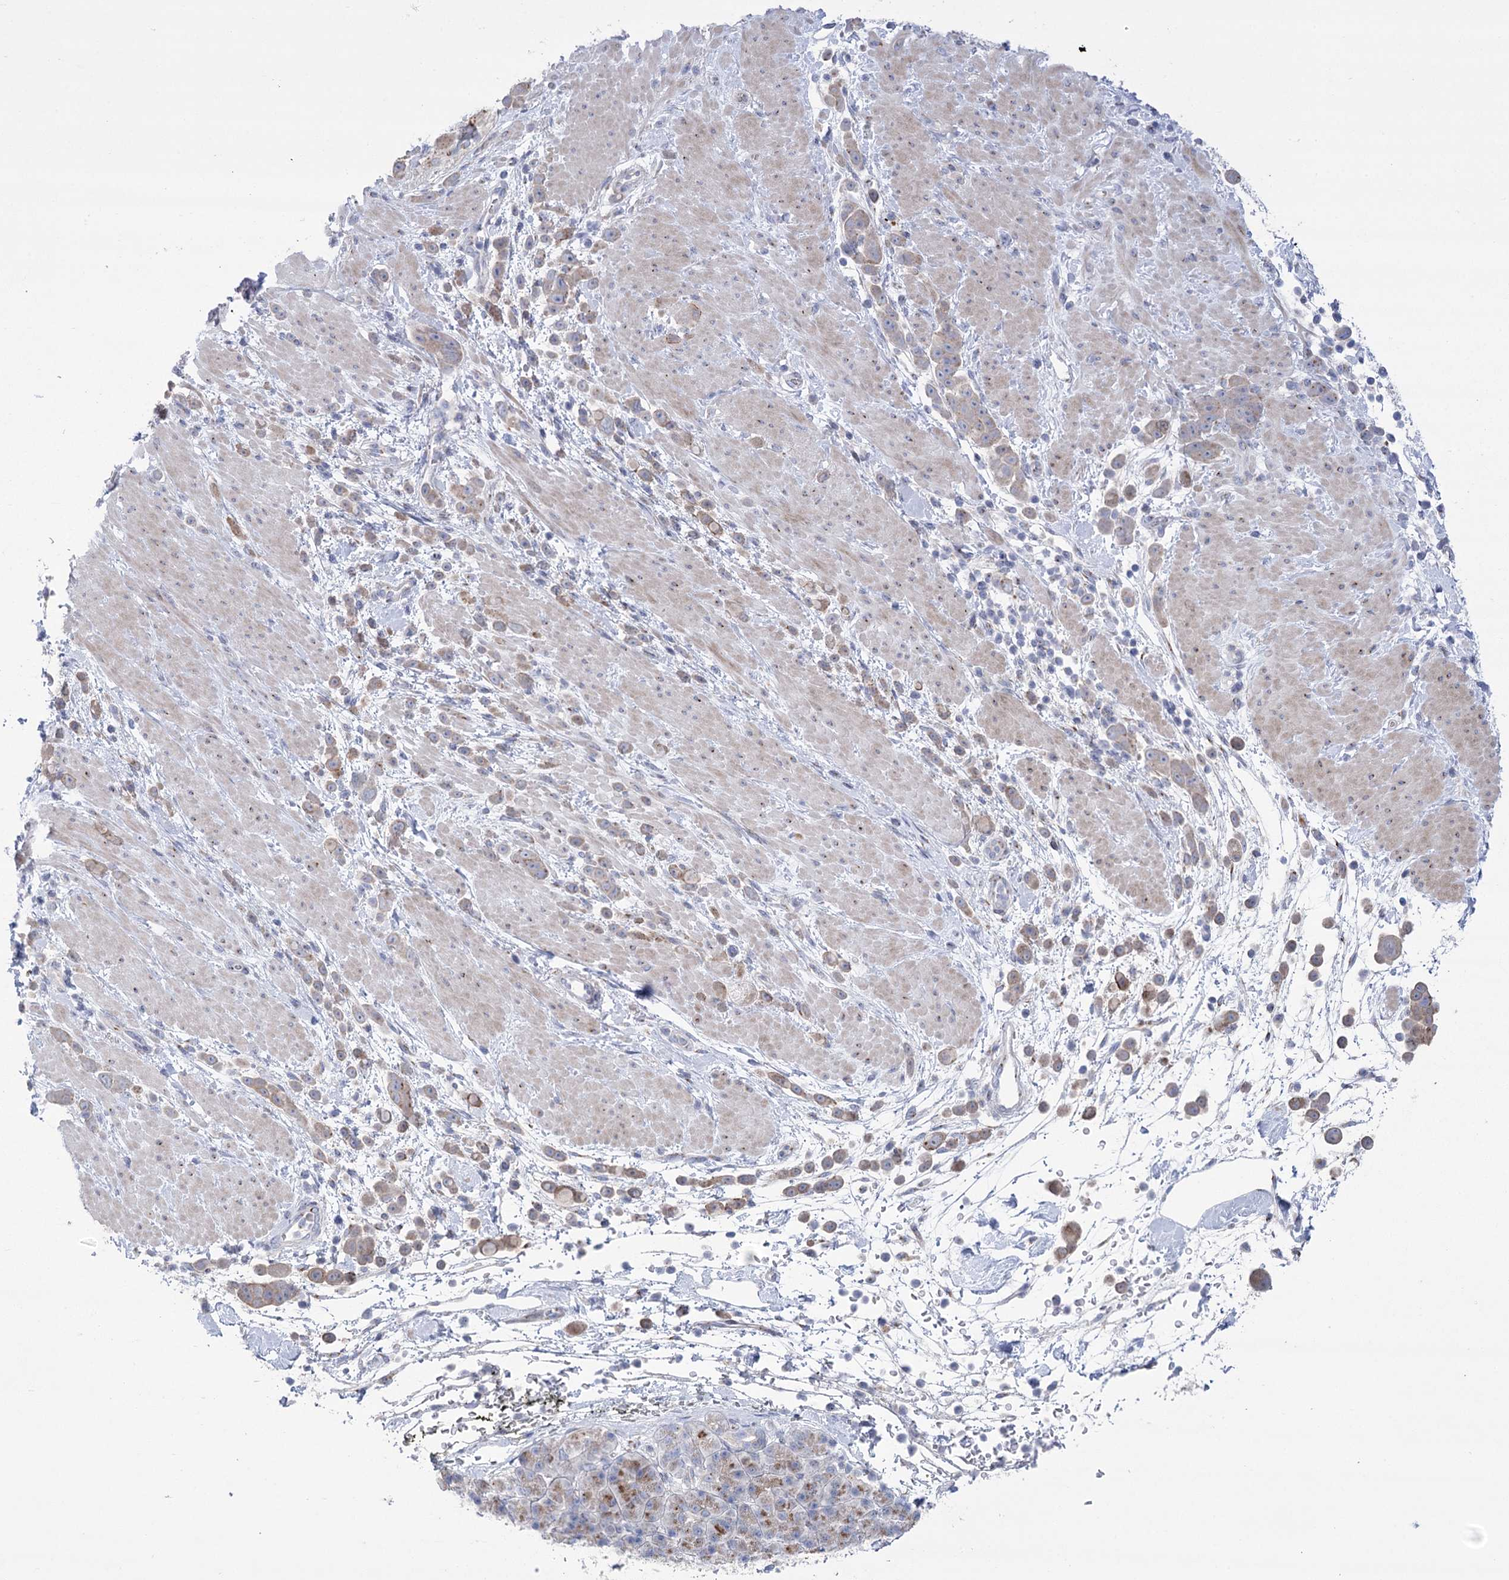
{"staining": {"intensity": "moderate", "quantity": "25%-75%", "location": "cytoplasmic/membranous"}, "tissue": "pancreatic cancer", "cell_type": "Tumor cells", "image_type": "cancer", "snomed": [{"axis": "morphology", "description": "Normal tissue, NOS"}, {"axis": "morphology", "description": "Adenocarcinoma, NOS"}, {"axis": "topography", "description": "Pancreas"}], "caption": "Human pancreatic cancer (adenocarcinoma) stained with a brown dye shows moderate cytoplasmic/membranous positive expression in about 25%-75% of tumor cells.", "gene": "NME7", "patient": {"sex": "female", "age": 64}}